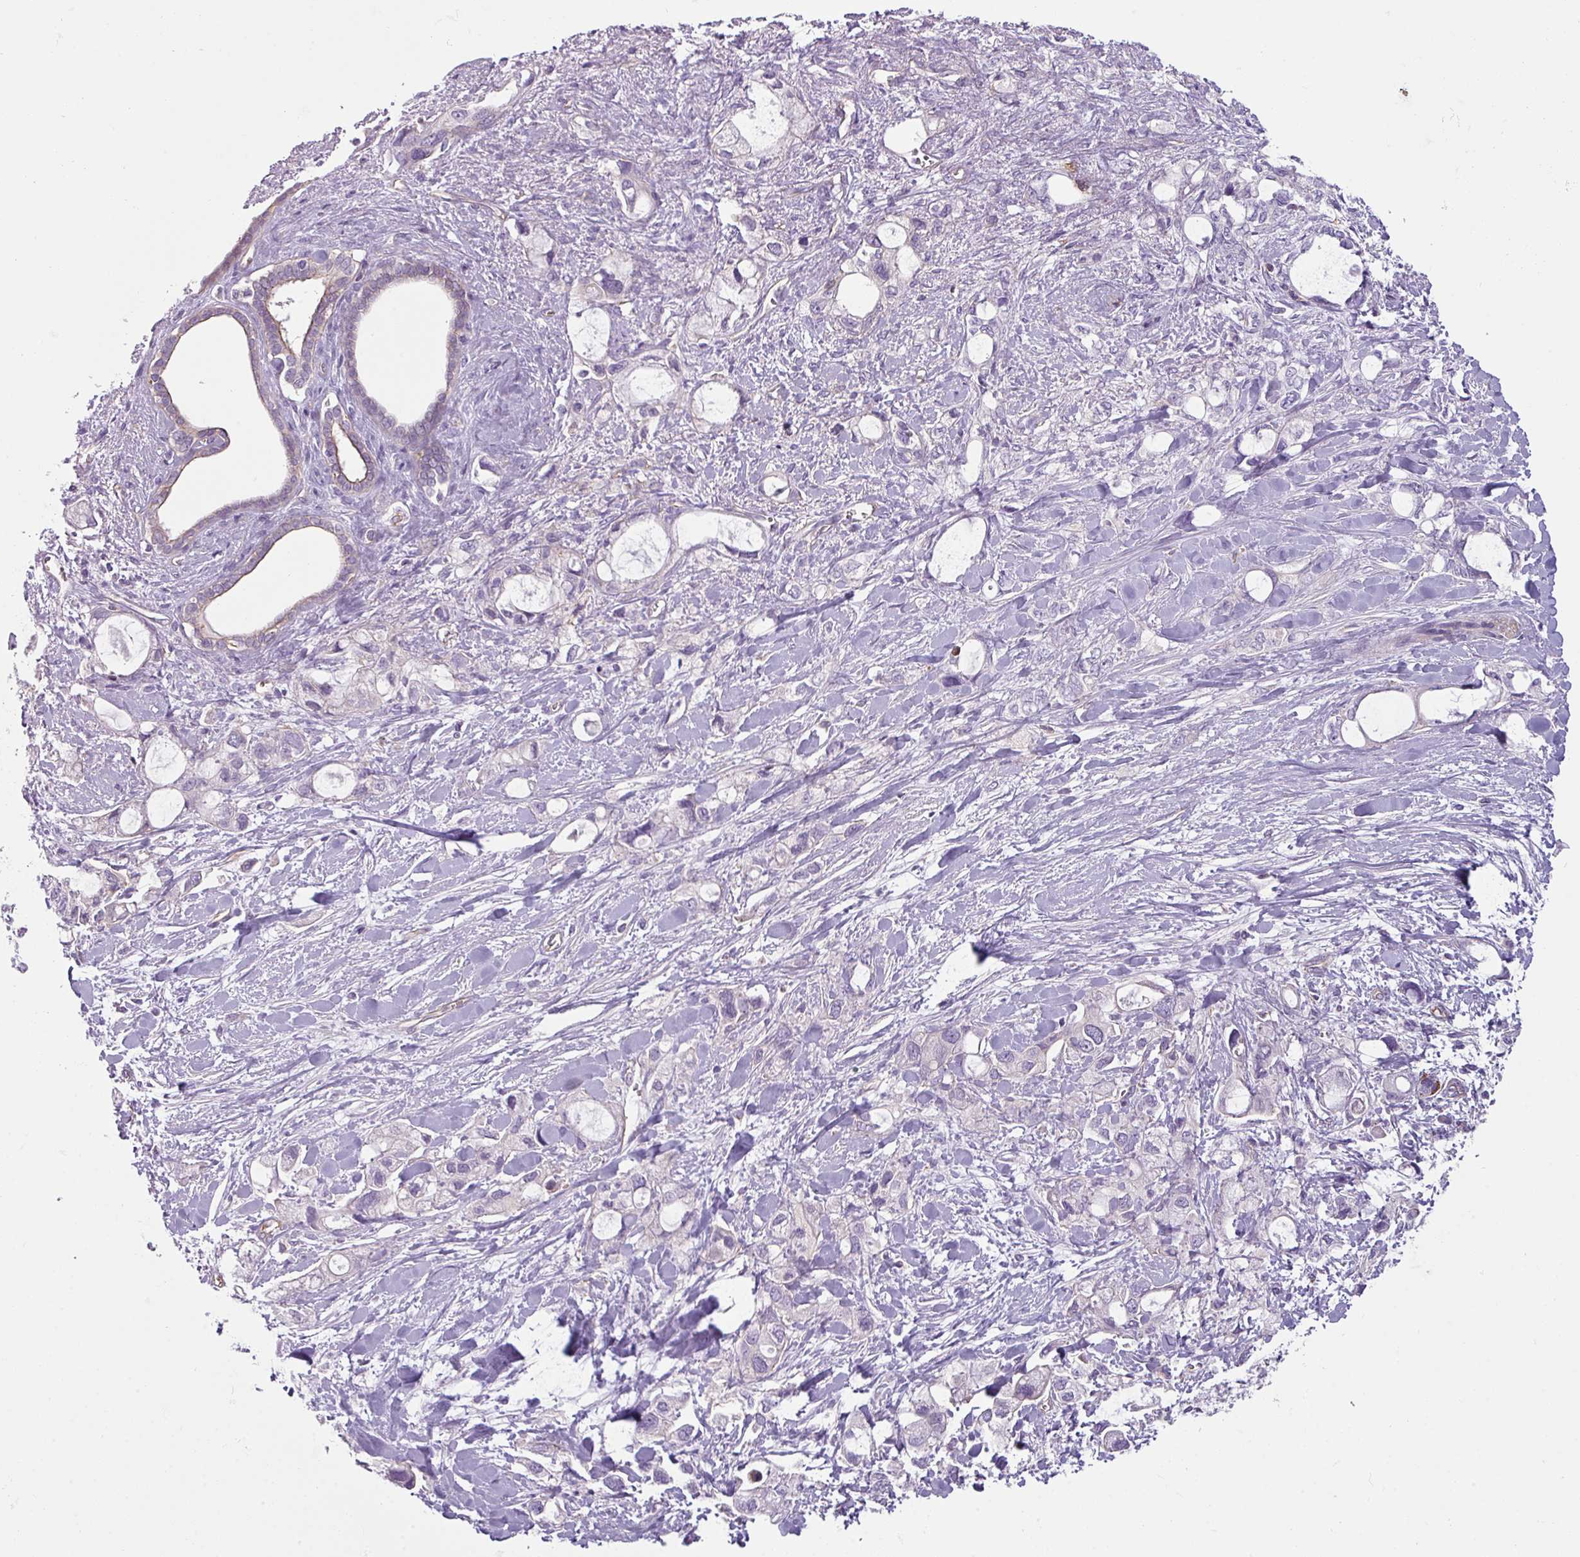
{"staining": {"intensity": "negative", "quantity": "none", "location": "none"}, "tissue": "pancreatic cancer", "cell_type": "Tumor cells", "image_type": "cancer", "snomed": [{"axis": "morphology", "description": "Adenocarcinoma, NOS"}, {"axis": "topography", "description": "Pancreas"}], "caption": "Pancreatic cancer was stained to show a protein in brown. There is no significant expression in tumor cells. (Immunohistochemistry (ihc), brightfield microscopy, high magnification).", "gene": "BUD23", "patient": {"sex": "female", "age": 56}}